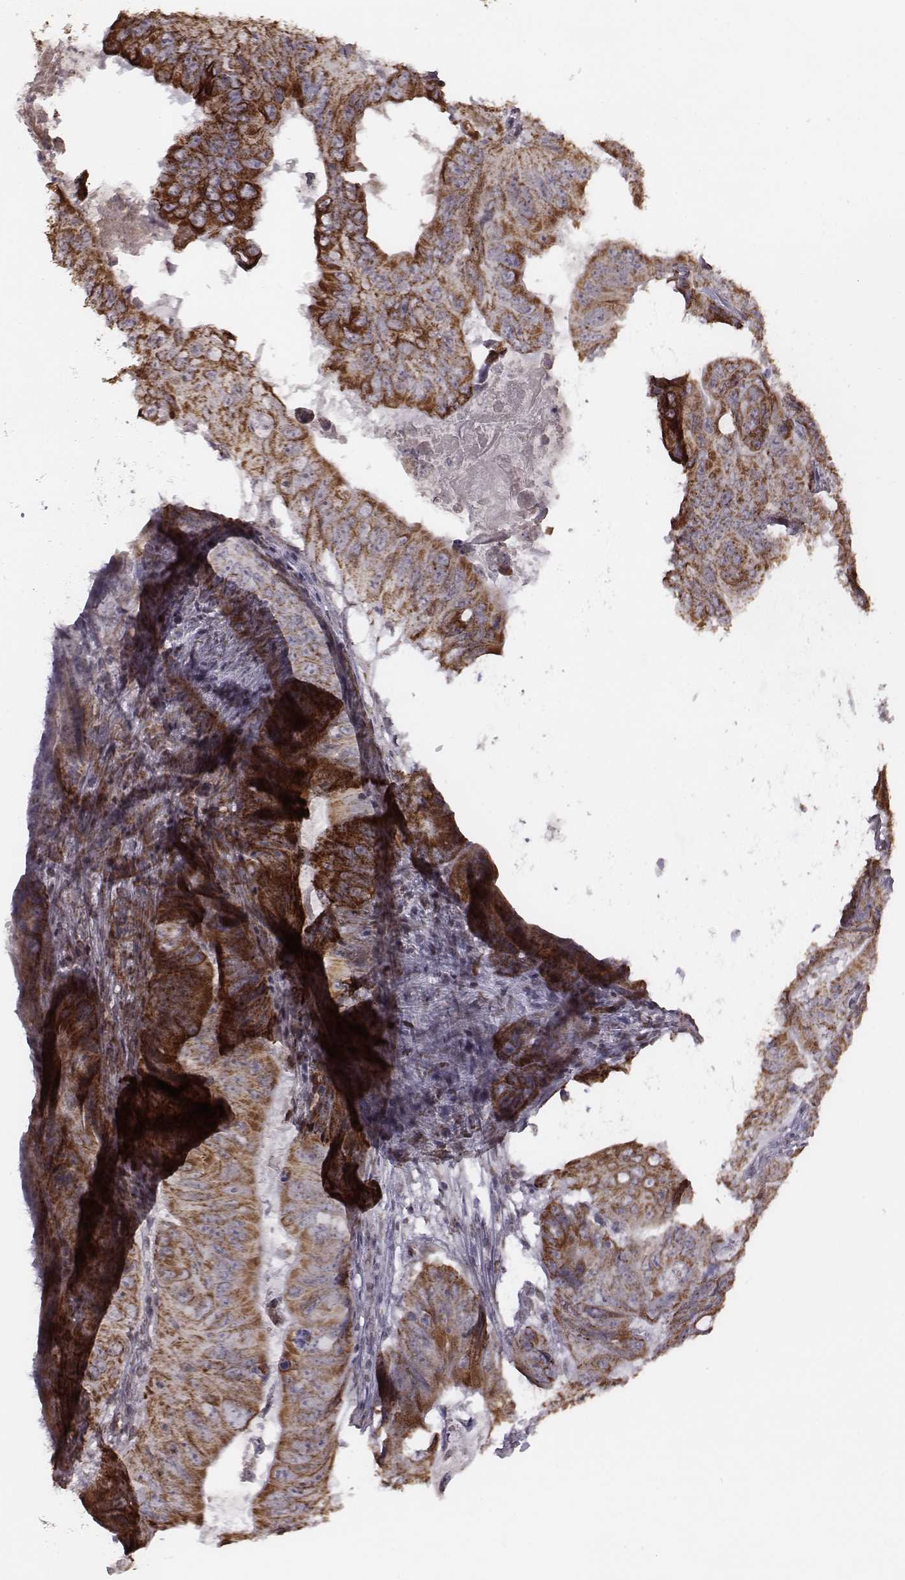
{"staining": {"intensity": "strong", "quantity": "25%-75%", "location": "cytoplasmic/membranous"}, "tissue": "colorectal cancer", "cell_type": "Tumor cells", "image_type": "cancer", "snomed": [{"axis": "morphology", "description": "Adenocarcinoma, NOS"}, {"axis": "topography", "description": "Colon"}], "caption": "This histopathology image displays colorectal cancer (adenocarcinoma) stained with IHC to label a protein in brown. The cytoplasmic/membranous of tumor cells show strong positivity for the protein. Nuclei are counter-stained blue.", "gene": "ACOT2", "patient": {"sex": "male", "age": 79}}